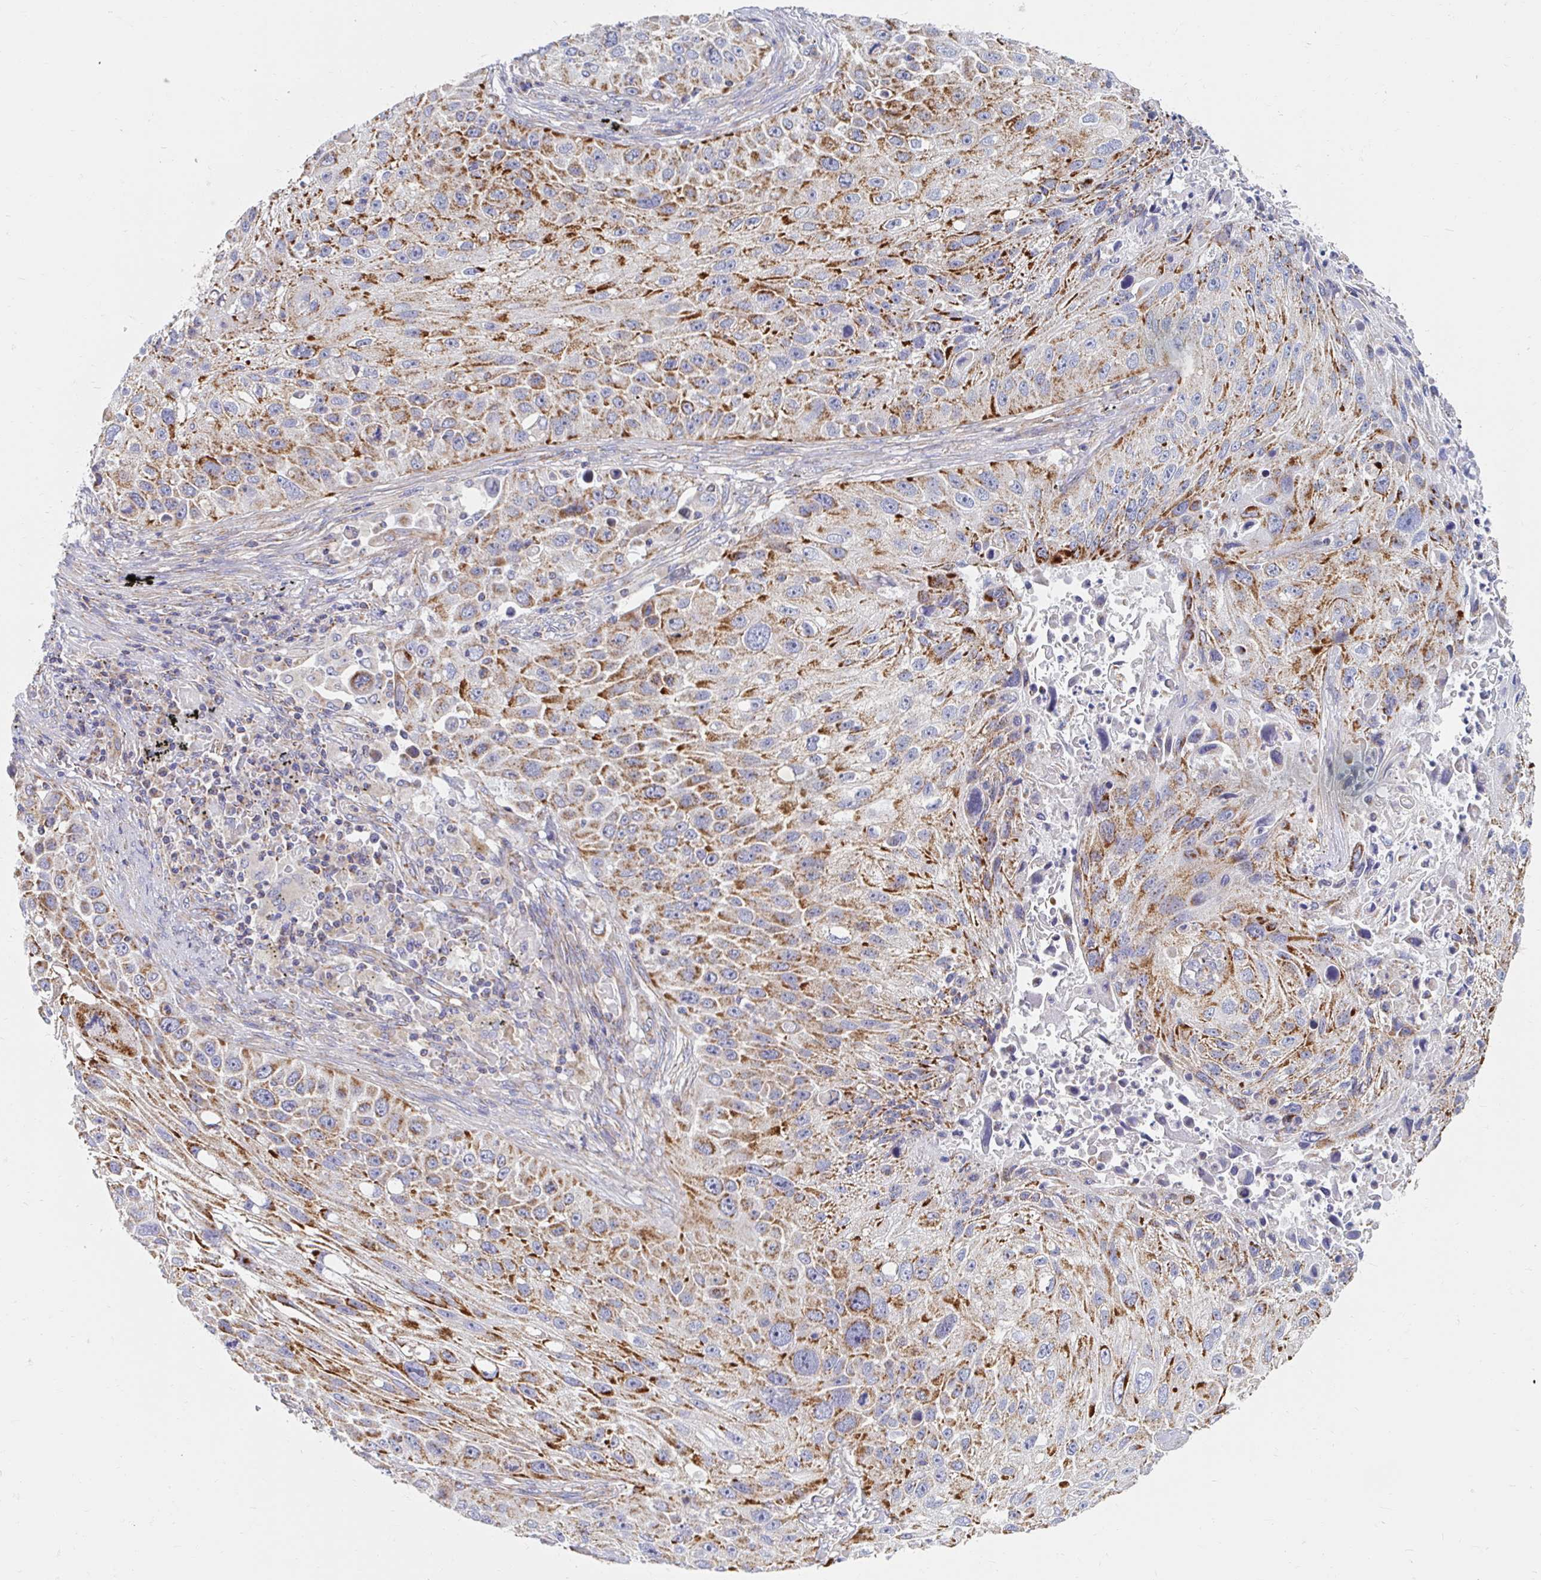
{"staining": {"intensity": "moderate", "quantity": ">75%", "location": "cytoplasmic/membranous"}, "tissue": "lung cancer", "cell_type": "Tumor cells", "image_type": "cancer", "snomed": [{"axis": "morphology", "description": "Normal morphology"}, {"axis": "morphology", "description": "Squamous cell carcinoma, NOS"}, {"axis": "topography", "description": "Lymph node"}, {"axis": "topography", "description": "Lung"}], "caption": "Approximately >75% of tumor cells in squamous cell carcinoma (lung) exhibit moderate cytoplasmic/membranous protein staining as visualized by brown immunohistochemical staining.", "gene": "MAVS", "patient": {"sex": "male", "age": 67}}